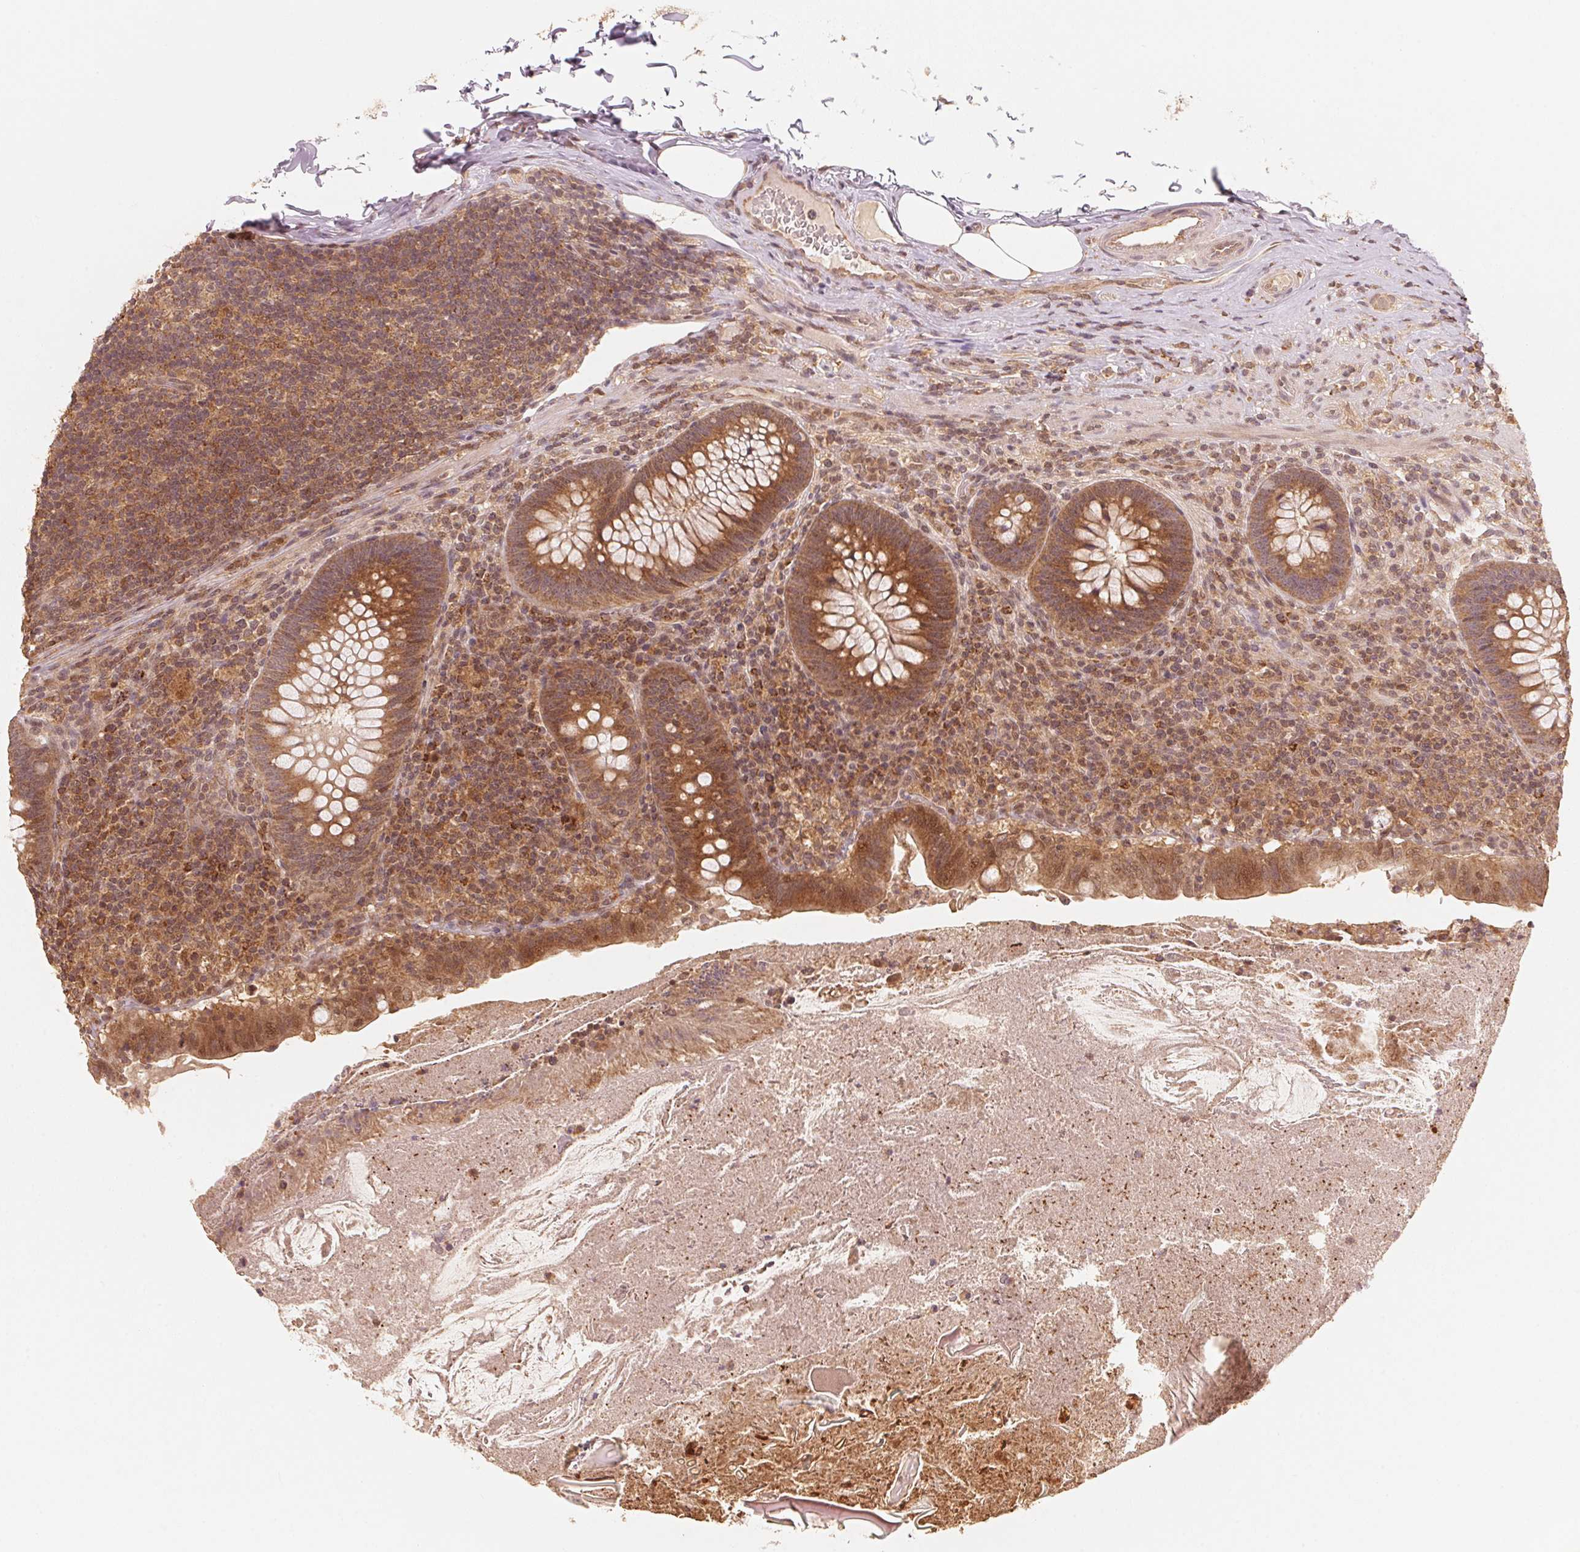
{"staining": {"intensity": "moderate", "quantity": ">75%", "location": "cytoplasmic/membranous"}, "tissue": "appendix", "cell_type": "Glandular cells", "image_type": "normal", "snomed": [{"axis": "morphology", "description": "Normal tissue, NOS"}, {"axis": "topography", "description": "Appendix"}], "caption": "Appendix stained with immunohistochemistry shows moderate cytoplasmic/membranous positivity in about >75% of glandular cells. The protein of interest is shown in brown color, while the nuclei are stained blue.", "gene": "C2orf73", "patient": {"sex": "male", "age": 47}}